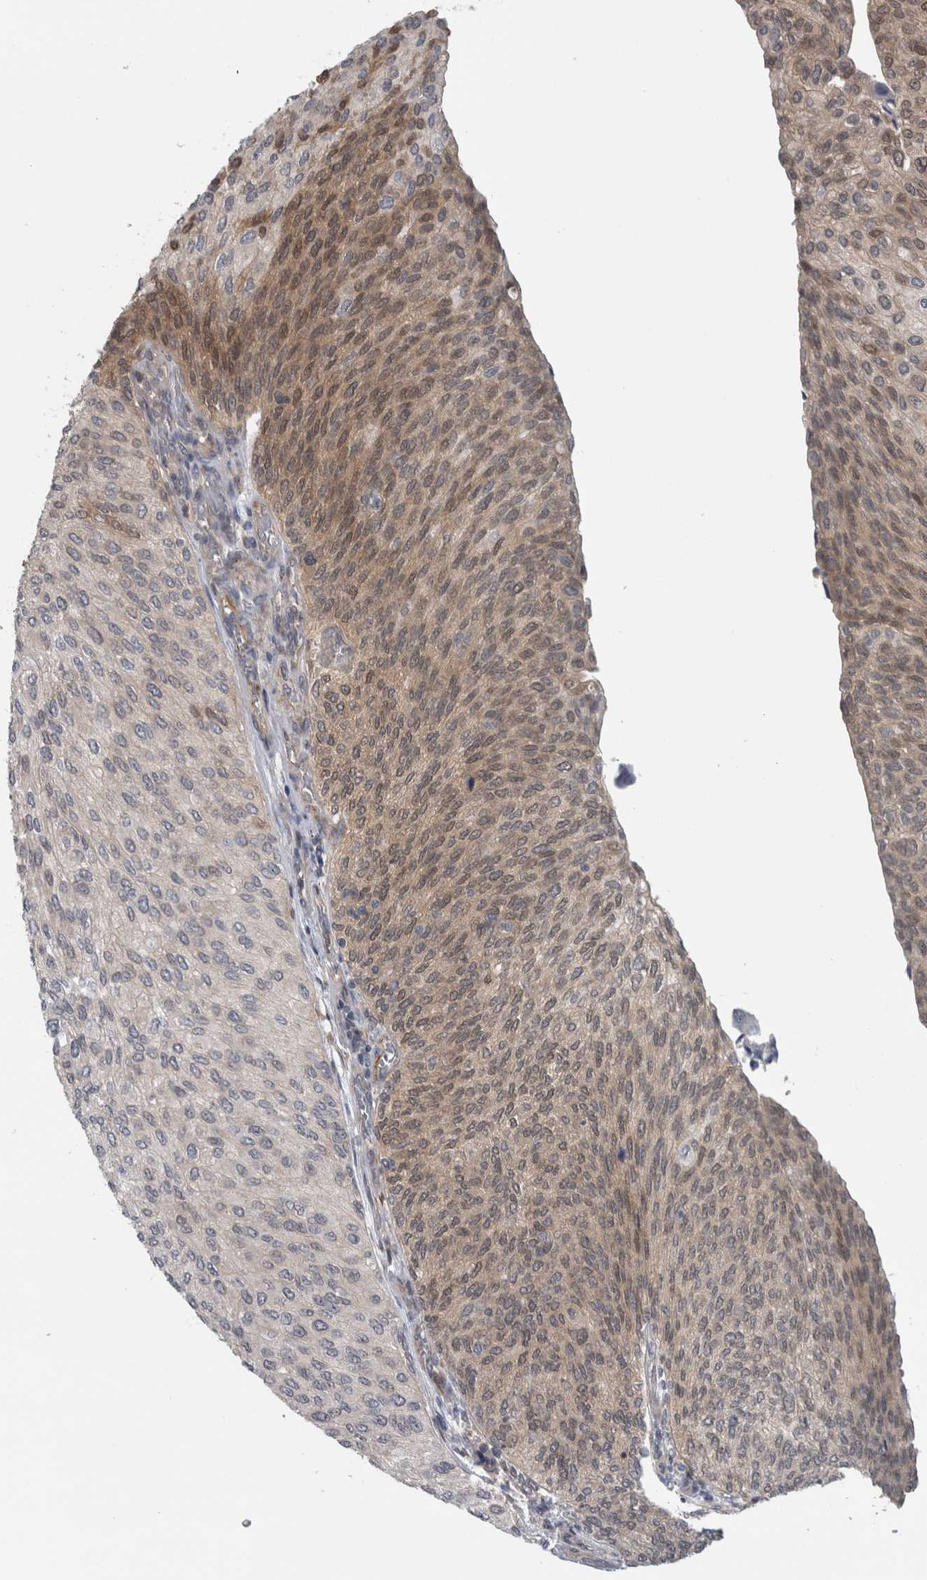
{"staining": {"intensity": "weak", "quantity": "<25%", "location": "cytoplasmic/membranous,nuclear"}, "tissue": "urothelial cancer", "cell_type": "Tumor cells", "image_type": "cancer", "snomed": [{"axis": "morphology", "description": "Urothelial carcinoma, Low grade"}, {"axis": "topography", "description": "Urinary bladder"}], "caption": "This is a photomicrograph of immunohistochemistry (IHC) staining of urothelial cancer, which shows no expression in tumor cells.", "gene": "NAPRT", "patient": {"sex": "female", "age": 79}}